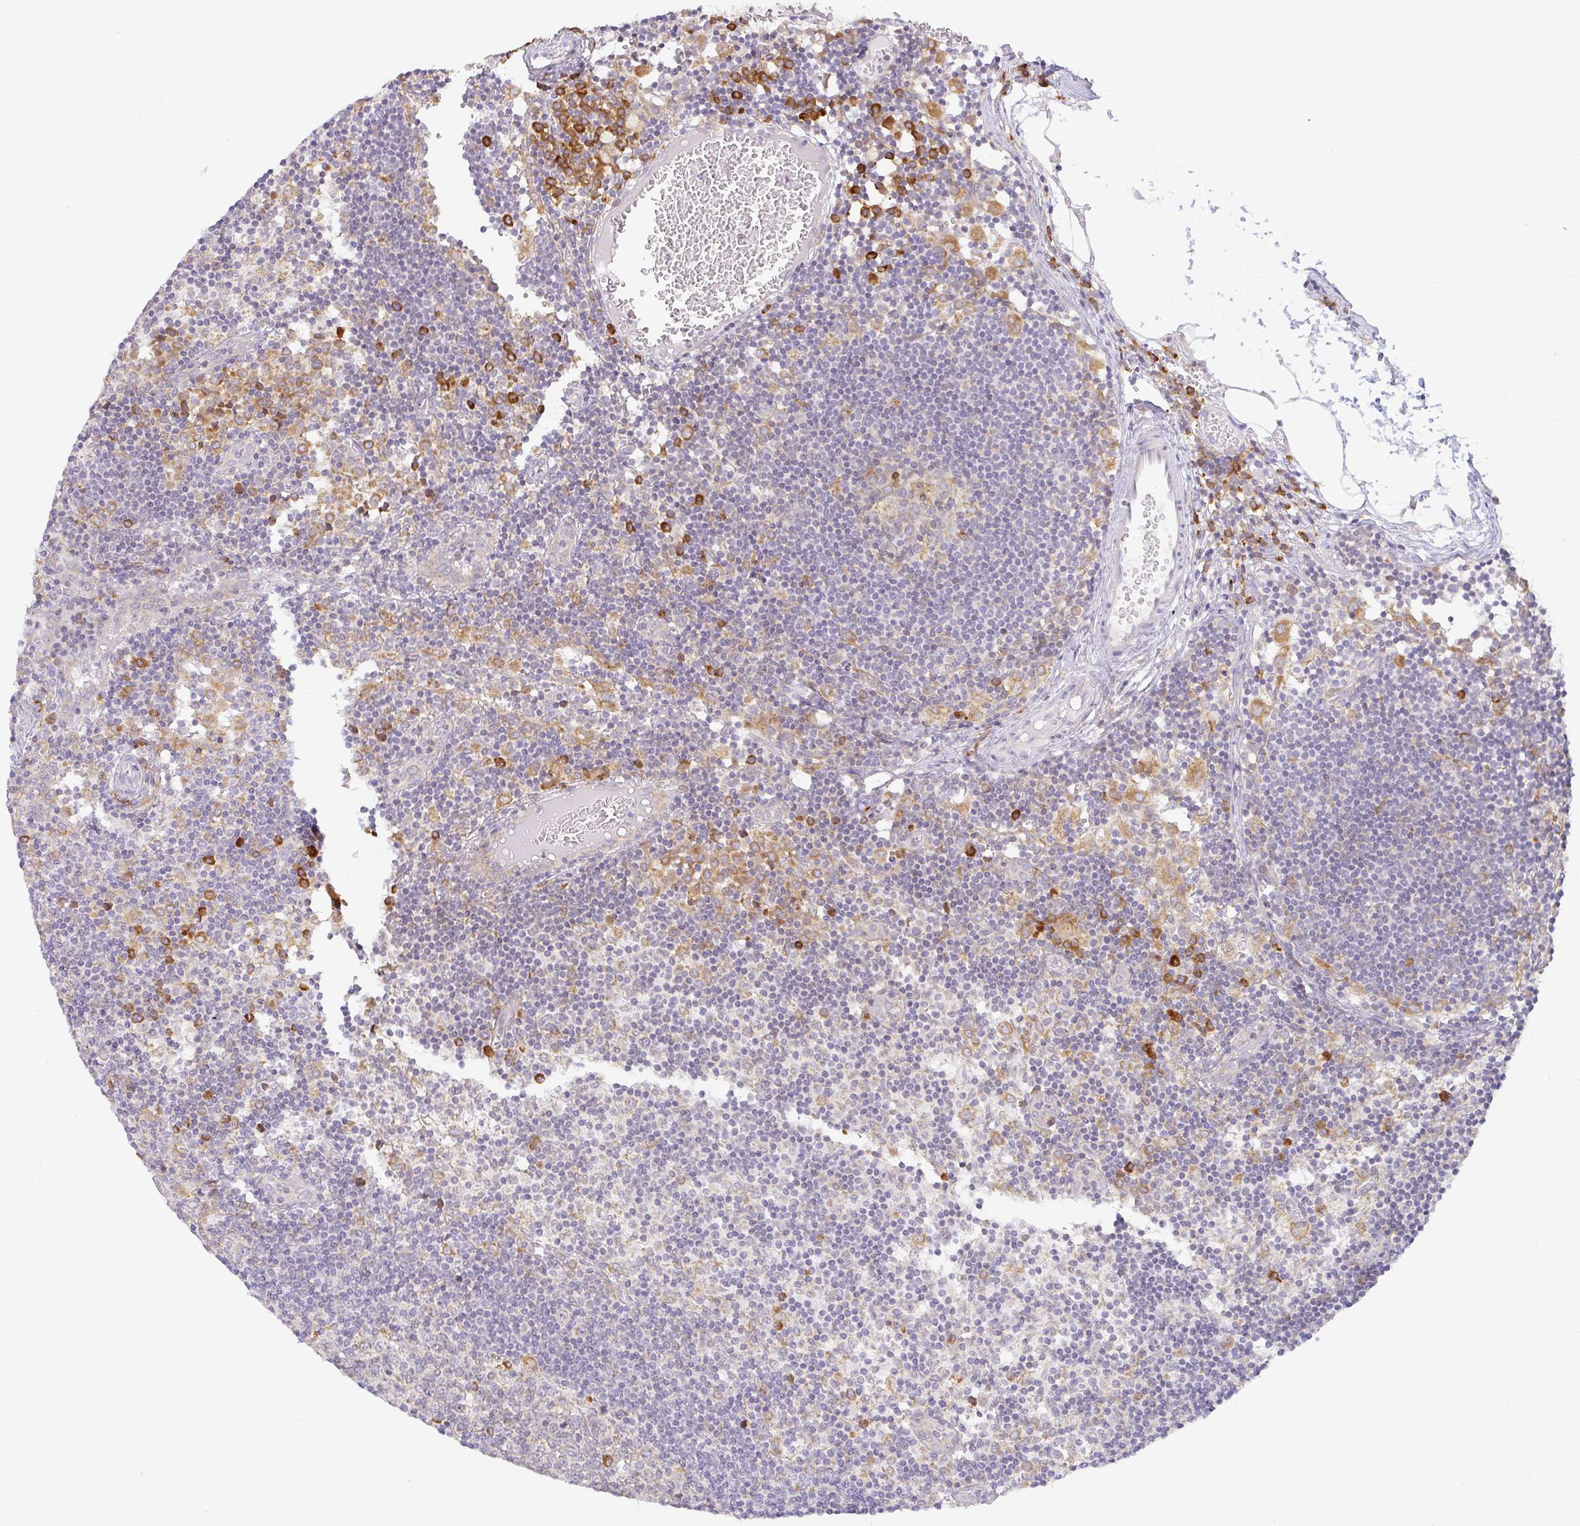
{"staining": {"intensity": "strong", "quantity": "<25%", "location": "cytoplasmic/membranous"}, "tissue": "lymph node", "cell_type": "Germinal center cells", "image_type": "normal", "snomed": [{"axis": "morphology", "description": "Normal tissue, NOS"}, {"axis": "topography", "description": "Lymph node"}], "caption": "A brown stain labels strong cytoplasmic/membranous positivity of a protein in germinal center cells of normal lymph node.", "gene": "DERL2", "patient": {"sex": "female", "age": 45}}